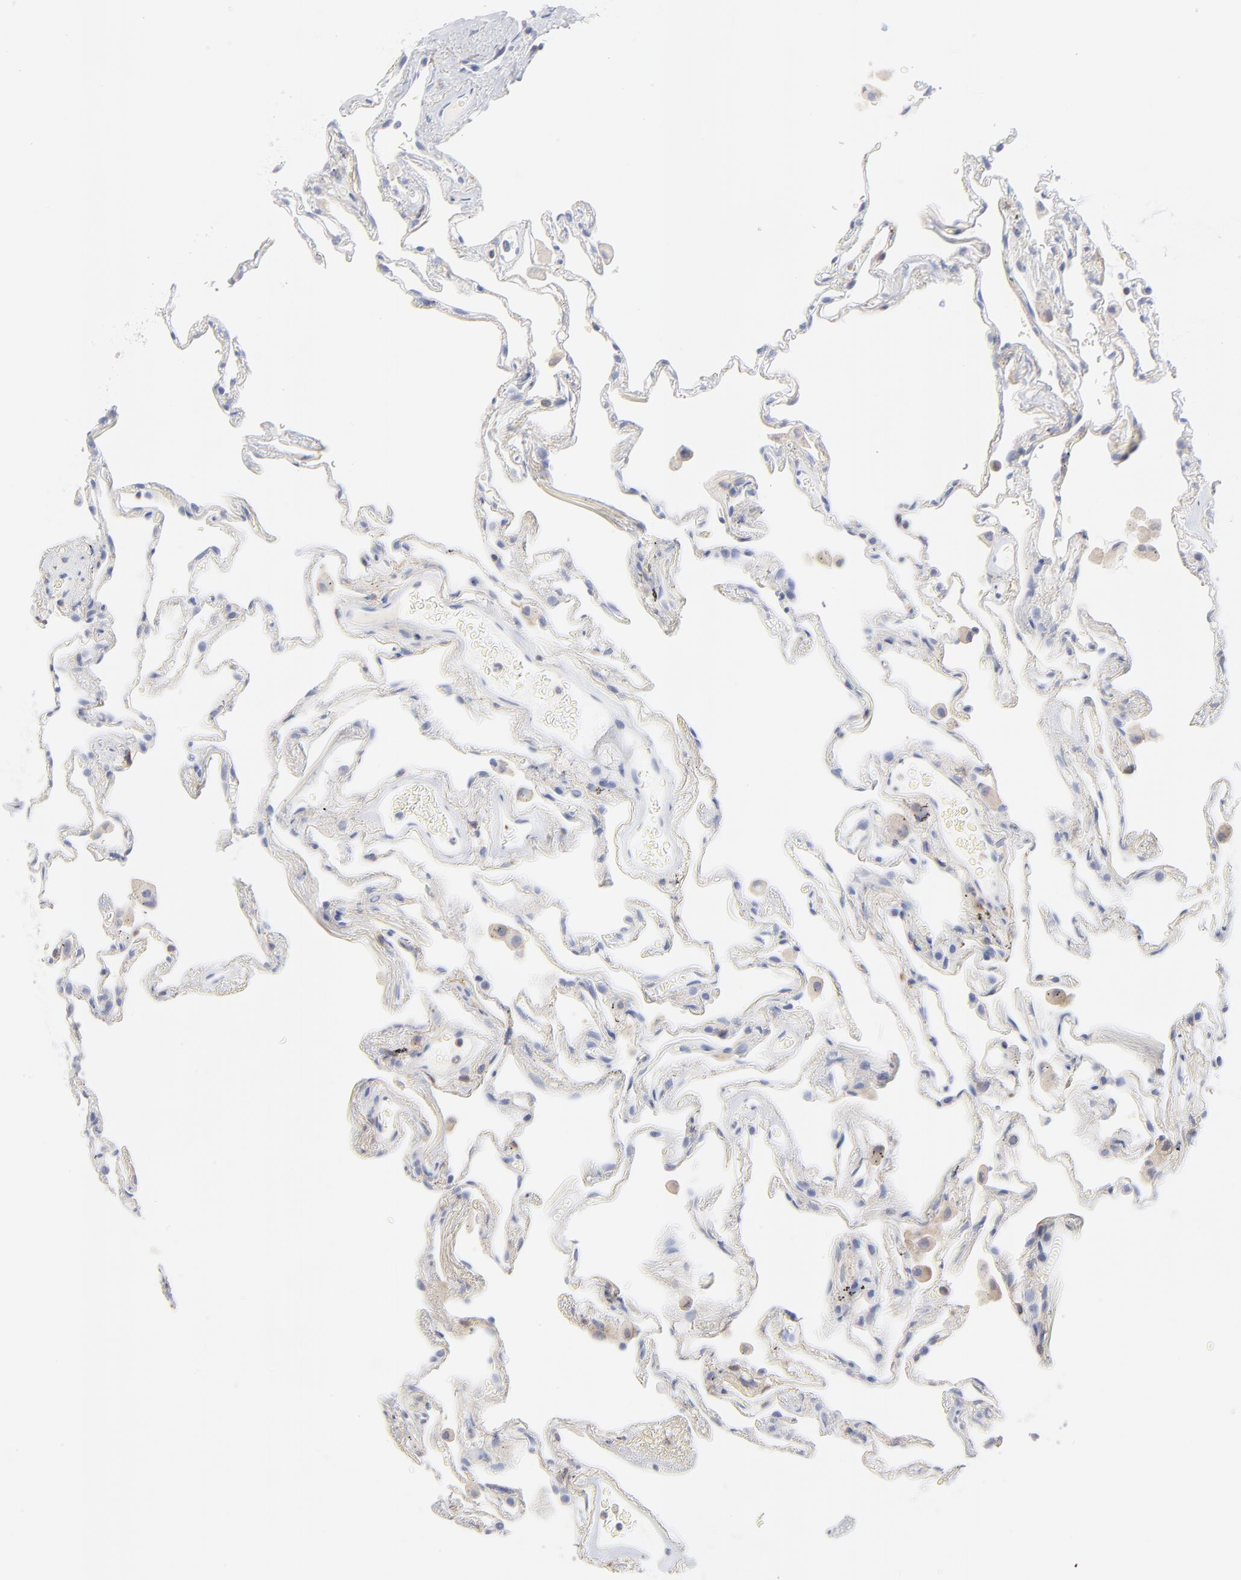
{"staining": {"intensity": "negative", "quantity": "none", "location": "none"}, "tissue": "lung", "cell_type": "Alveolar cells", "image_type": "normal", "snomed": [{"axis": "morphology", "description": "Normal tissue, NOS"}, {"axis": "morphology", "description": "Inflammation, NOS"}, {"axis": "topography", "description": "Lung"}], "caption": "DAB (3,3'-diaminobenzidine) immunohistochemical staining of unremarkable lung reveals no significant expression in alveolar cells.", "gene": "SEPTIN11", "patient": {"sex": "male", "age": 69}}